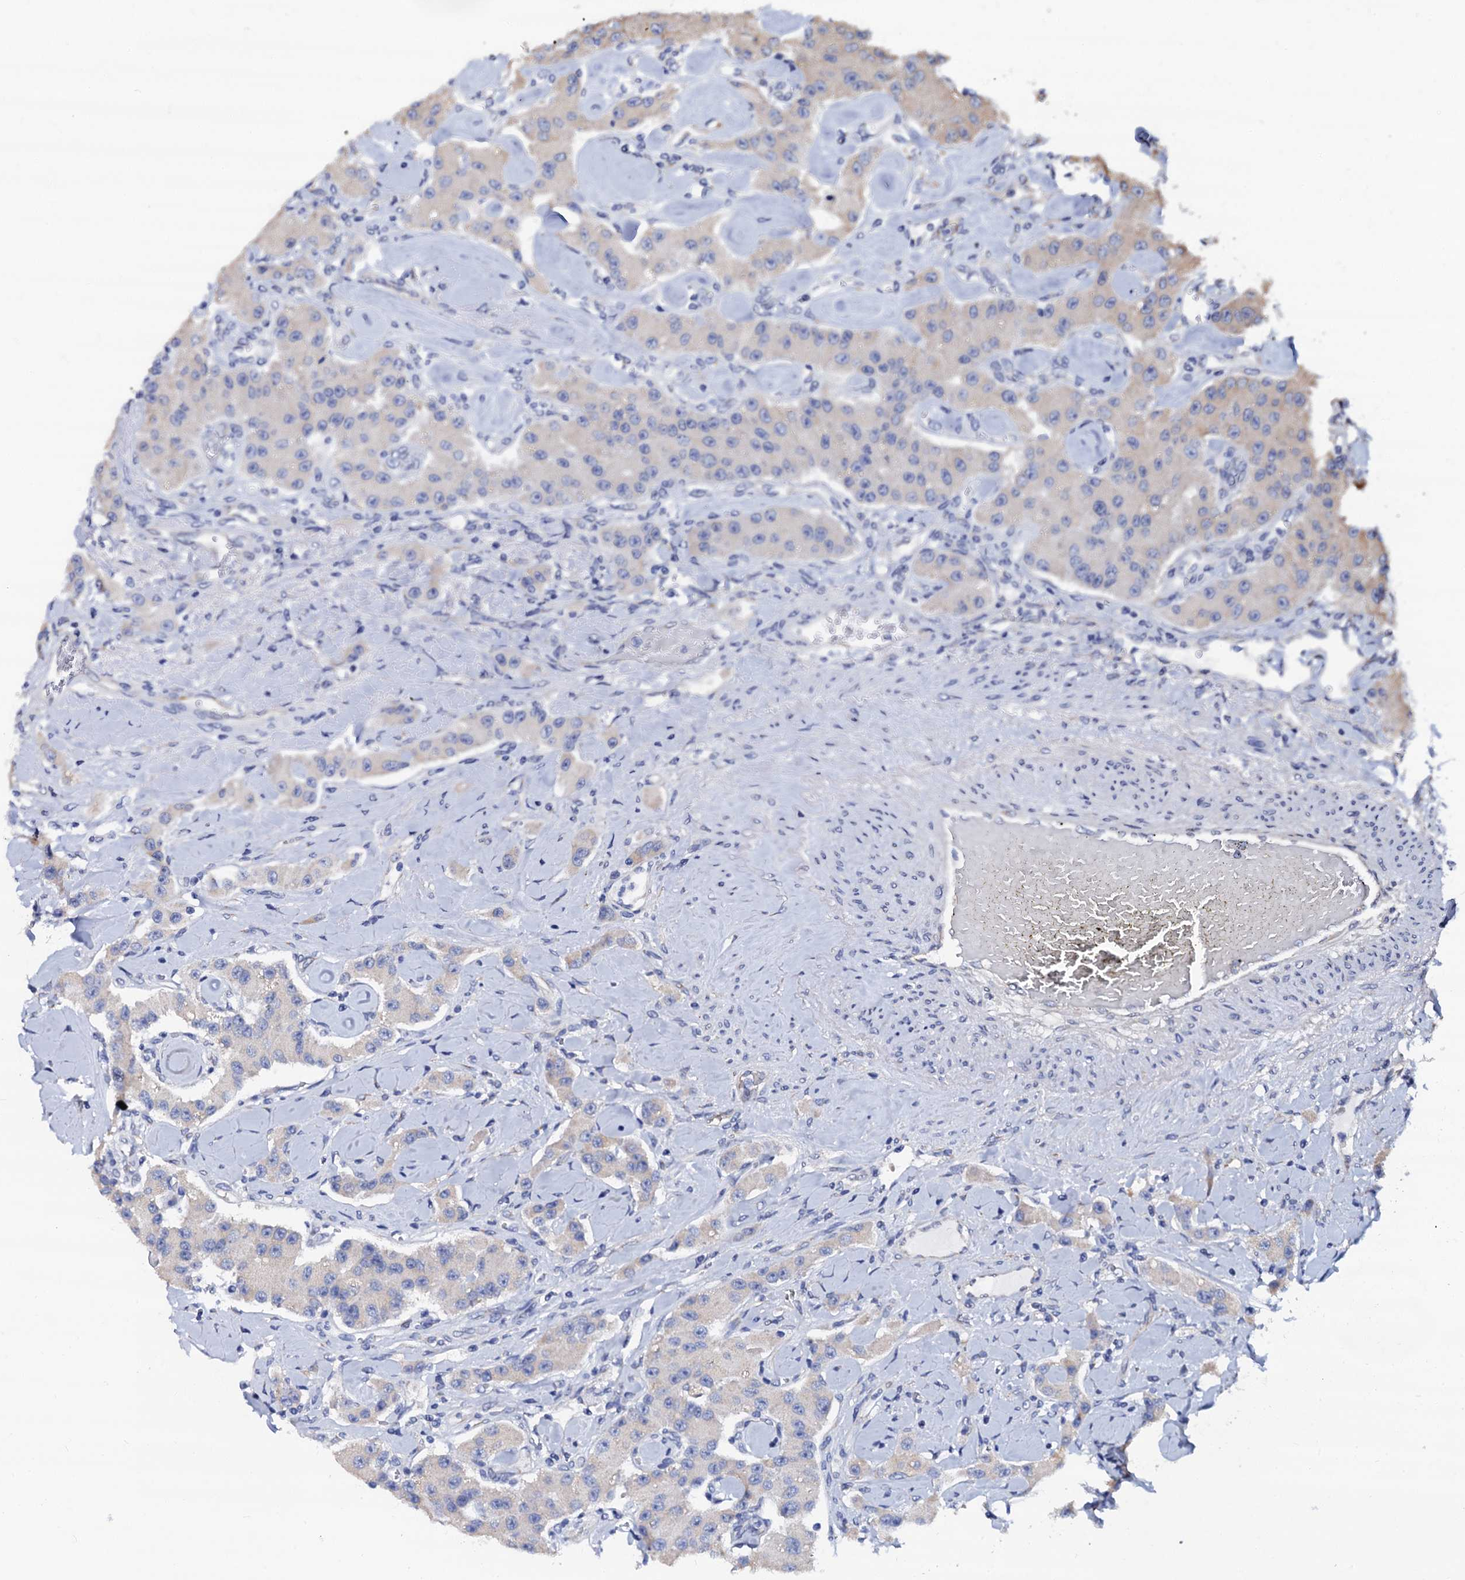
{"staining": {"intensity": "weak", "quantity": "<25%", "location": "cytoplasmic/membranous"}, "tissue": "carcinoid", "cell_type": "Tumor cells", "image_type": "cancer", "snomed": [{"axis": "morphology", "description": "Carcinoid, malignant, NOS"}, {"axis": "topography", "description": "Pancreas"}], "caption": "This is an IHC image of human carcinoid (malignant). There is no positivity in tumor cells.", "gene": "AKAP3", "patient": {"sex": "male", "age": 41}}